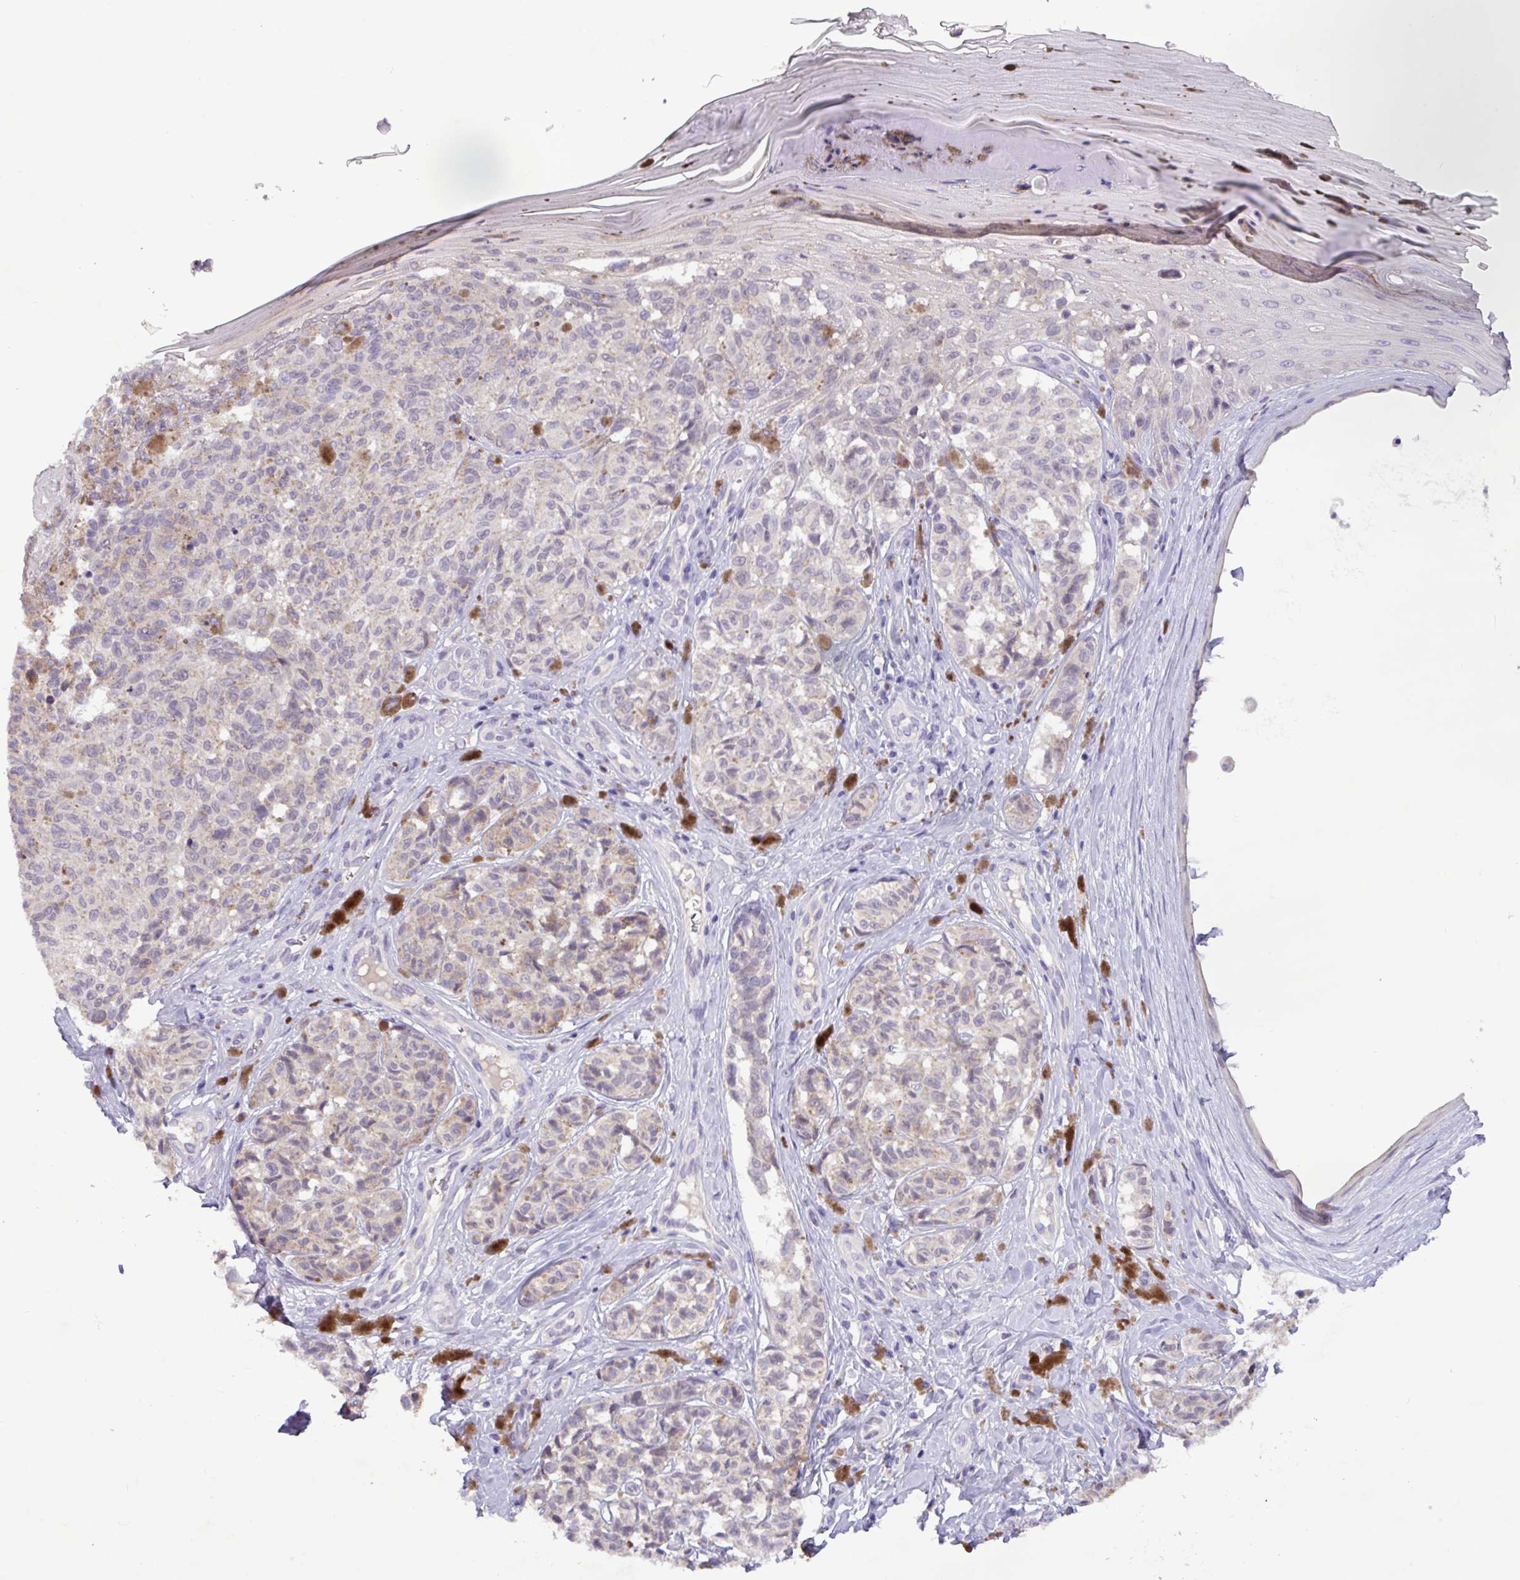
{"staining": {"intensity": "negative", "quantity": "none", "location": "none"}, "tissue": "melanoma", "cell_type": "Tumor cells", "image_type": "cancer", "snomed": [{"axis": "morphology", "description": "Malignant melanoma, NOS"}, {"axis": "topography", "description": "Skin"}], "caption": "Micrograph shows no protein positivity in tumor cells of malignant melanoma tissue.", "gene": "PAX8", "patient": {"sex": "female", "age": 65}}